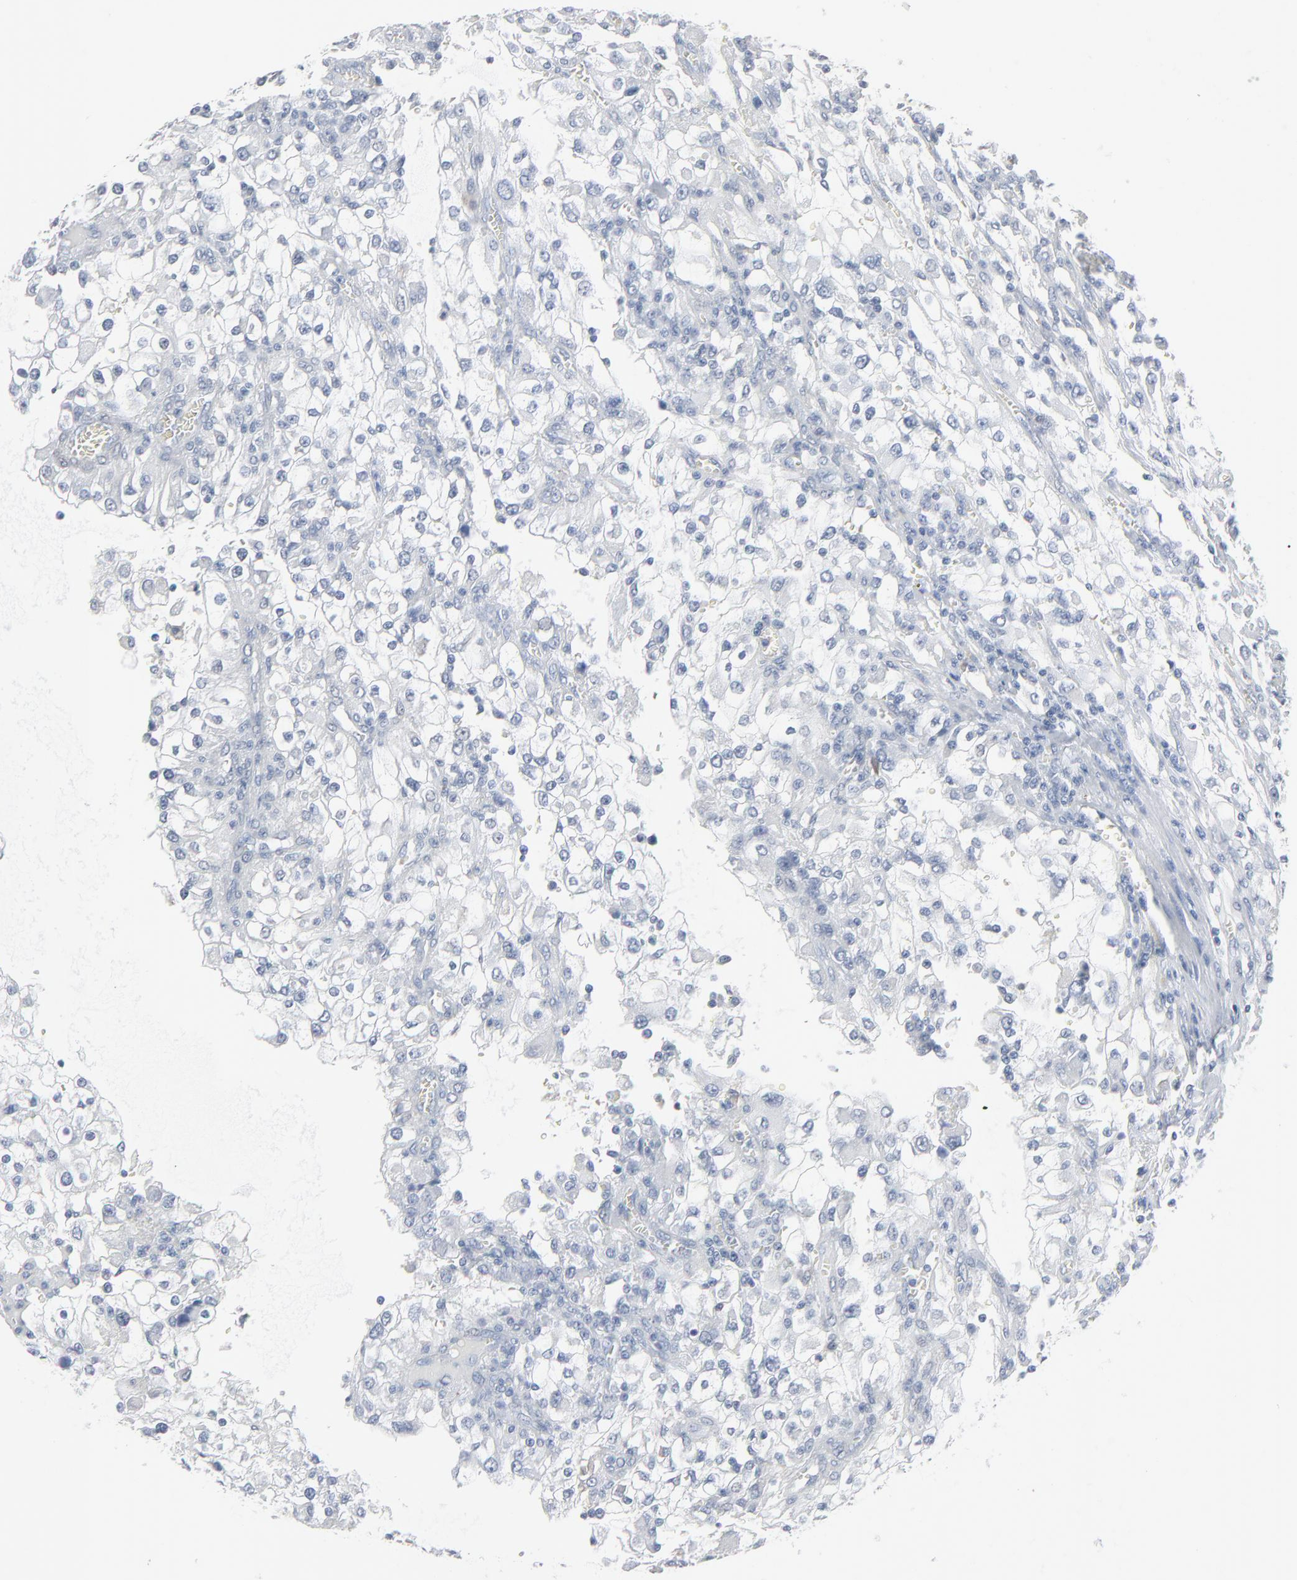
{"staining": {"intensity": "negative", "quantity": "none", "location": "none"}, "tissue": "renal cancer", "cell_type": "Tumor cells", "image_type": "cancer", "snomed": [{"axis": "morphology", "description": "Adenocarcinoma, NOS"}, {"axis": "topography", "description": "Kidney"}], "caption": "DAB (3,3'-diaminobenzidine) immunohistochemical staining of renal cancer exhibits no significant staining in tumor cells.", "gene": "PHGDH", "patient": {"sex": "female", "age": 52}}